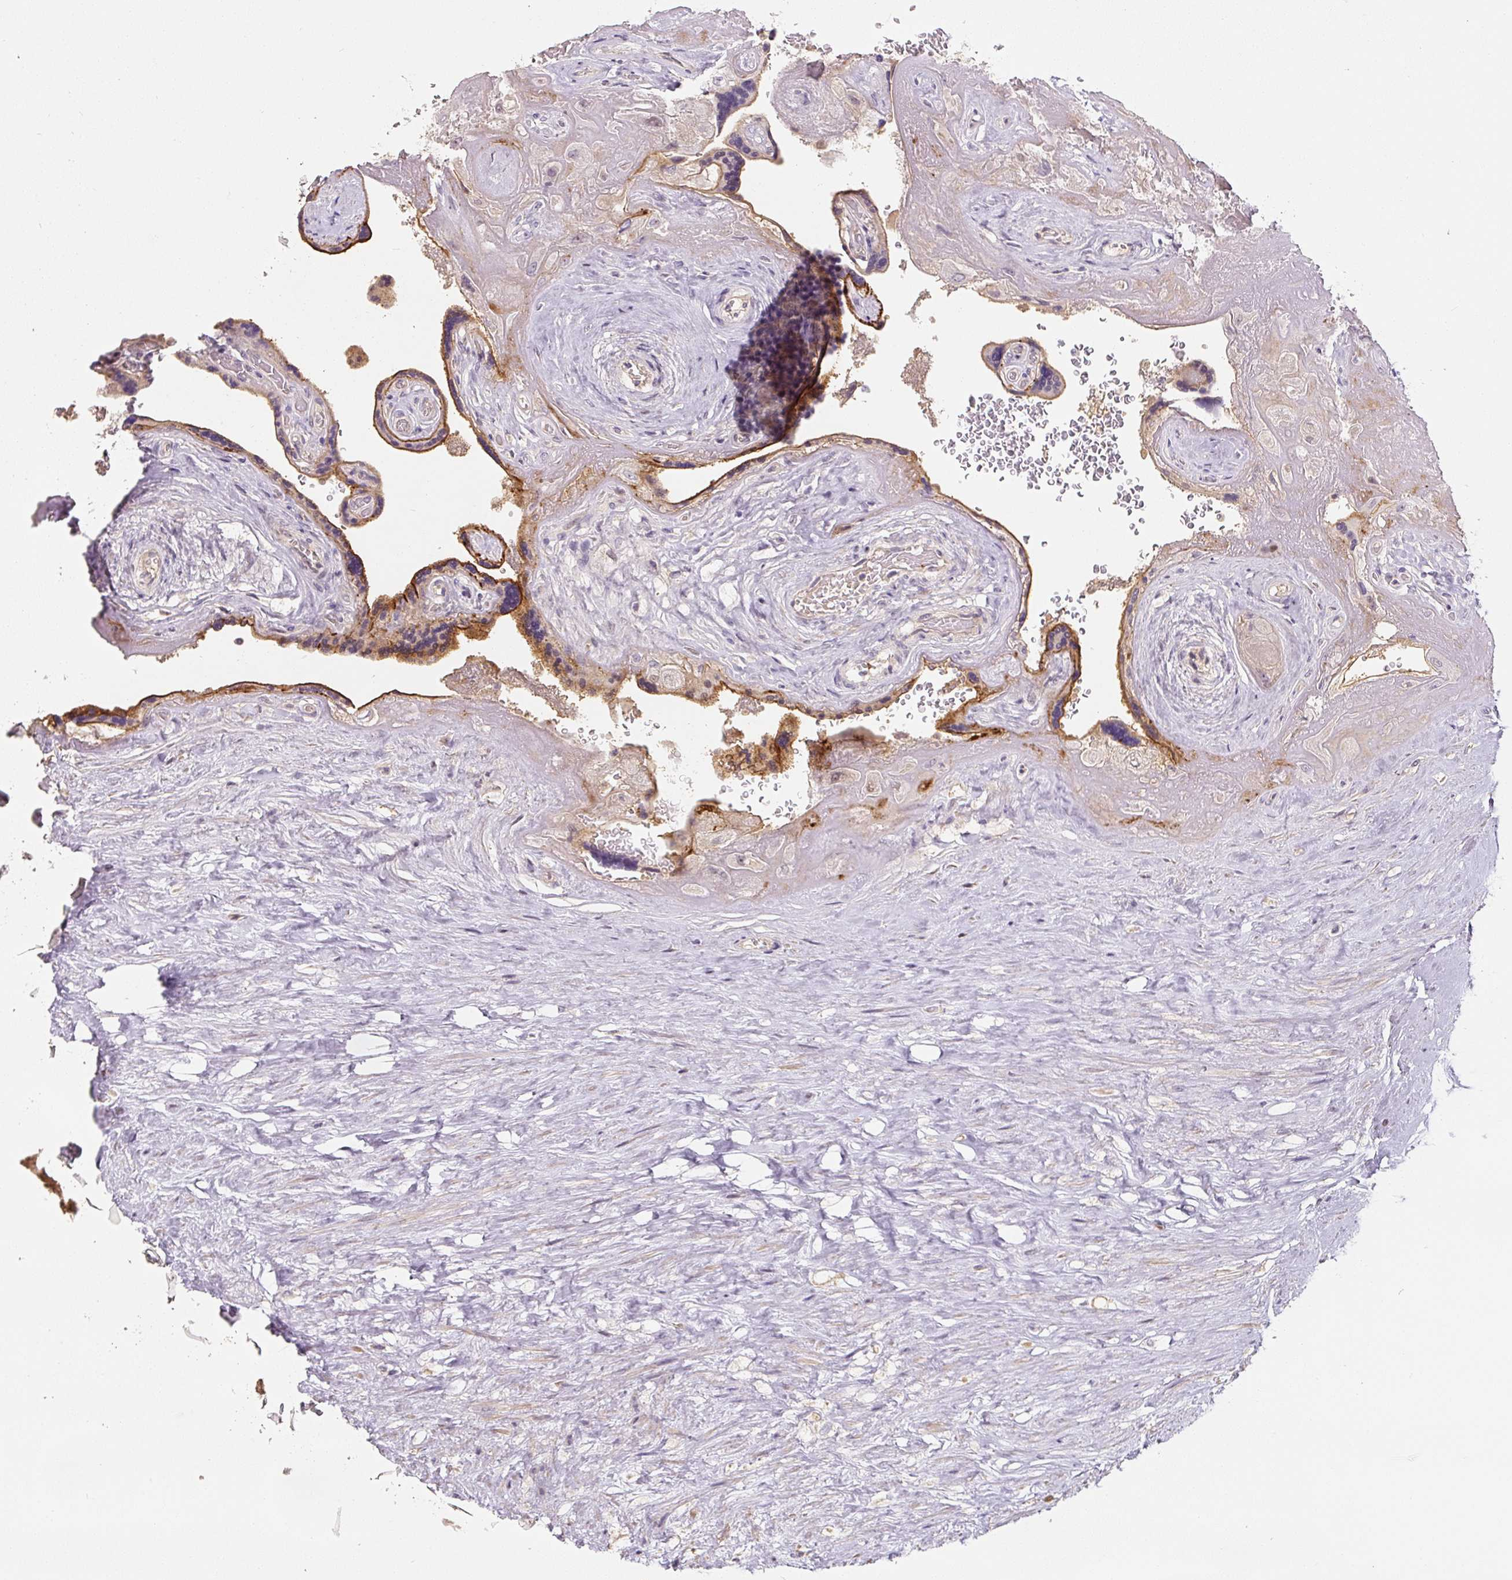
{"staining": {"intensity": "negative", "quantity": "none", "location": "none"}, "tissue": "placenta", "cell_type": "Decidual cells", "image_type": "normal", "snomed": [{"axis": "morphology", "description": "Normal tissue, NOS"}, {"axis": "topography", "description": "Placenta"}], "caption": "The immunohistochemistry histopathology image has no significant expression in decidual cells of placenta. (DAB (3,3'-diaminobenzidine) immunohistochemistry (IHC) visualized using brightfield microscopy, high magnification).", "gene": "PWWP3B", "patient": {"sex": "female", "age": 32}}